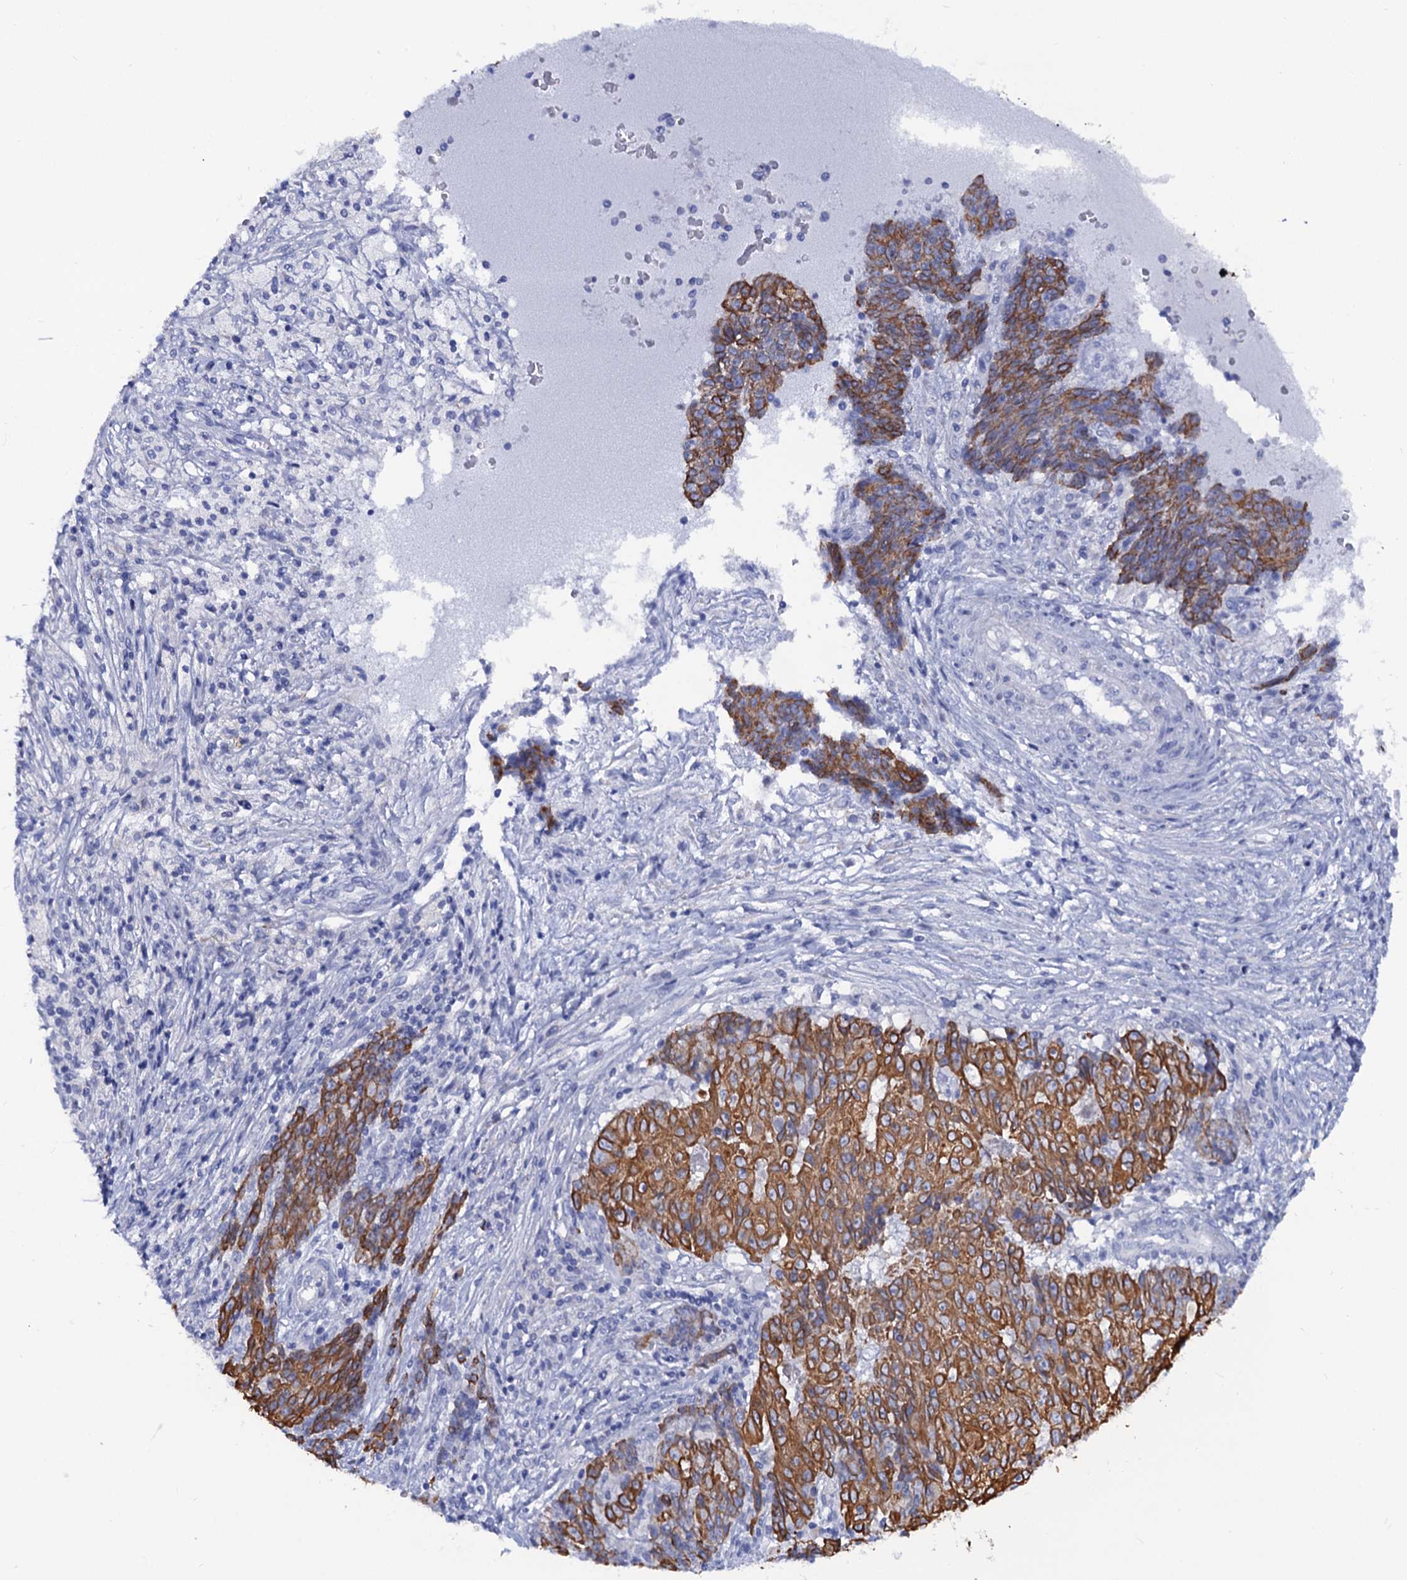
{"staining": {"intensity": "moderate", "quantity": ">75%", "location": "cytoplasmic/membranous"}, "tissue": "ovarian cancer", "cell_type": "Tumor cells", "image_type": "cancer", "snomed": [{"axis": "morphology", "description": "Carcinoma, endometroid"}, {"axis": "topography", "description": "Ovary"}], "caption": "Protein expression analysis of human ovarian endometroid carcinoma reveals moderate cytoplasmic/membranous expression in approximately >75% of tumor cells. The protein of interest is stained brown, and the nuclei are stained in blue (DAB IHC with brightfield microscopy, high magnification).", "gene": "RAB3IP", "patient": {"sex": "female", "age": 42}}